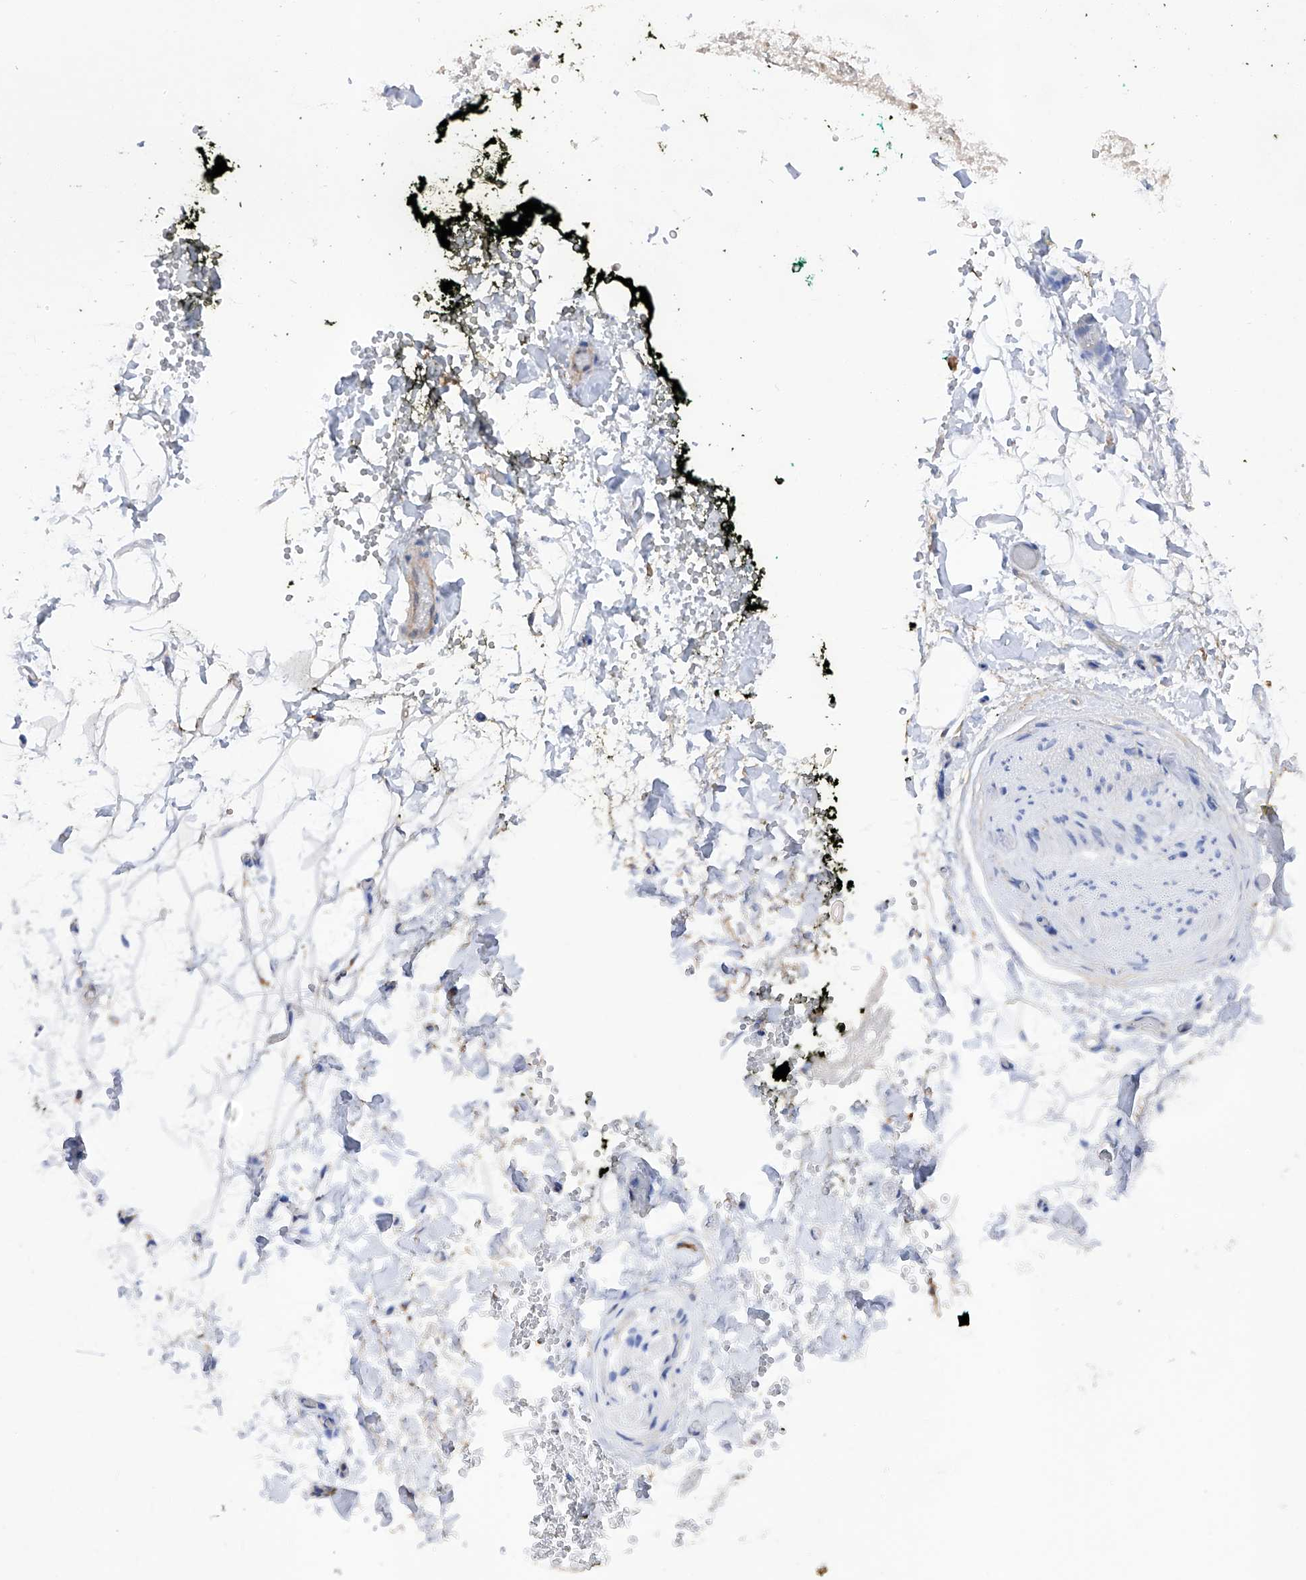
{"staining": {"intensity": "negative", "quantity": "none", "location": "none"}, "tissue": "adipose tissue", "cell_type": "Adipocytes", "image_type": "normal", "snomed": [{"axis": "morphology", "description": "Normal tissue, NOS"}, {"axis": "morphology", "description": "Adenocarcinoma, NOS"}, {"axis": "topography", "description": "Pancreas"}, {"axis": "topography", "description": "Peripheral nerve tissue"}], "caption": "High power microscopy photomicrograph of an immunohistochemistry (IHC) micrograph of benign adipose tissue, revealing no significant expression in adipocytes.", "gene": "INPP5B", "patient": {"sex": "male", "age": 59}}